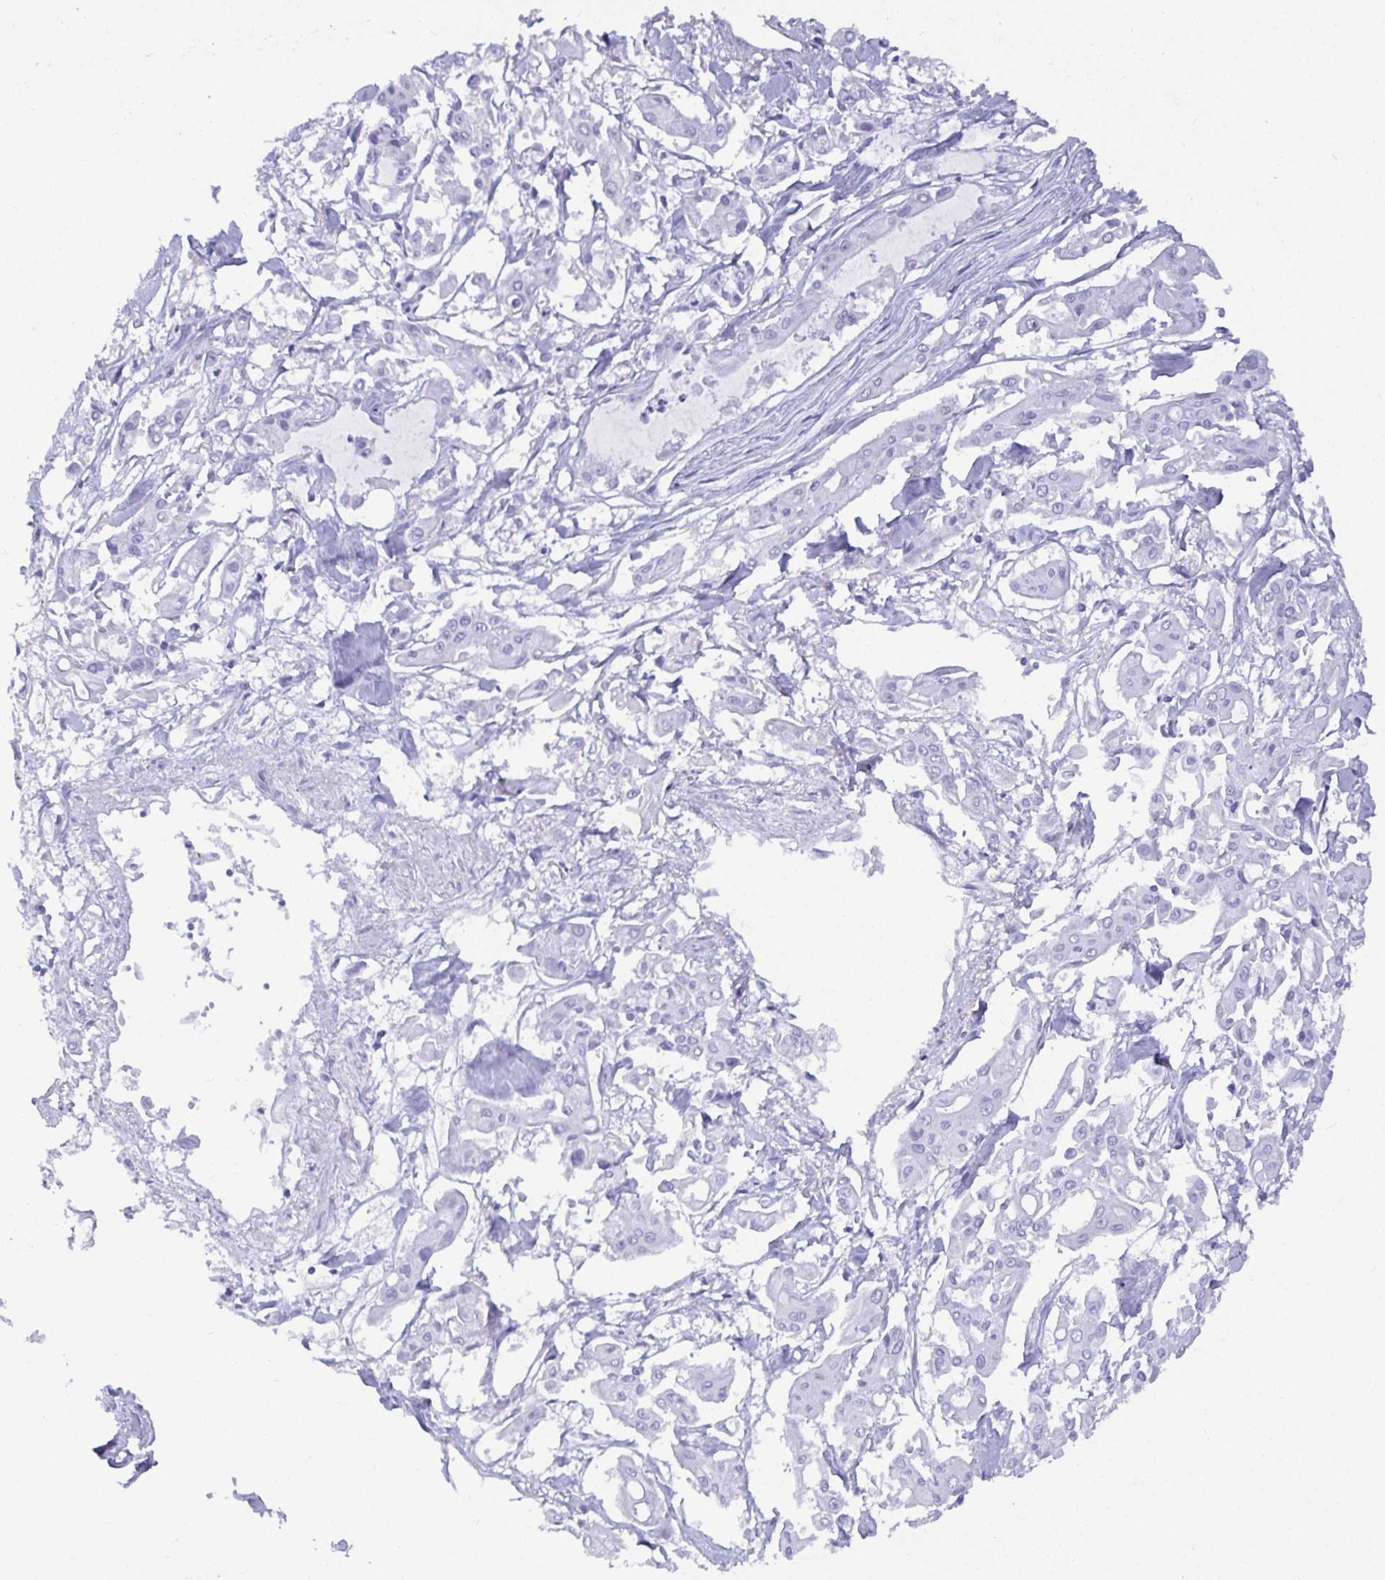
{"staining": {"intensity": "negative", "quantity": "none", "location": "none"}, "tissue": "pancreatic cancer", "cell_type": "Tumor cells", "image_type": "cancer", "snomed": [{"axis": "morphology", "description": "Adenocarcinoma, NOS"}, {"axis": "topography", "description": "Pancreas"}], "caption": "High magnification brightfield microscopy of pancreatic cancer stained with DAB (3,3'-diaminobenzidine) (brown) and counterstained with hematoxylin (blue): tumor cells show no significant positivity.", "gene": "TMEM241", "patient": {"sex": "male", "age": 61}}